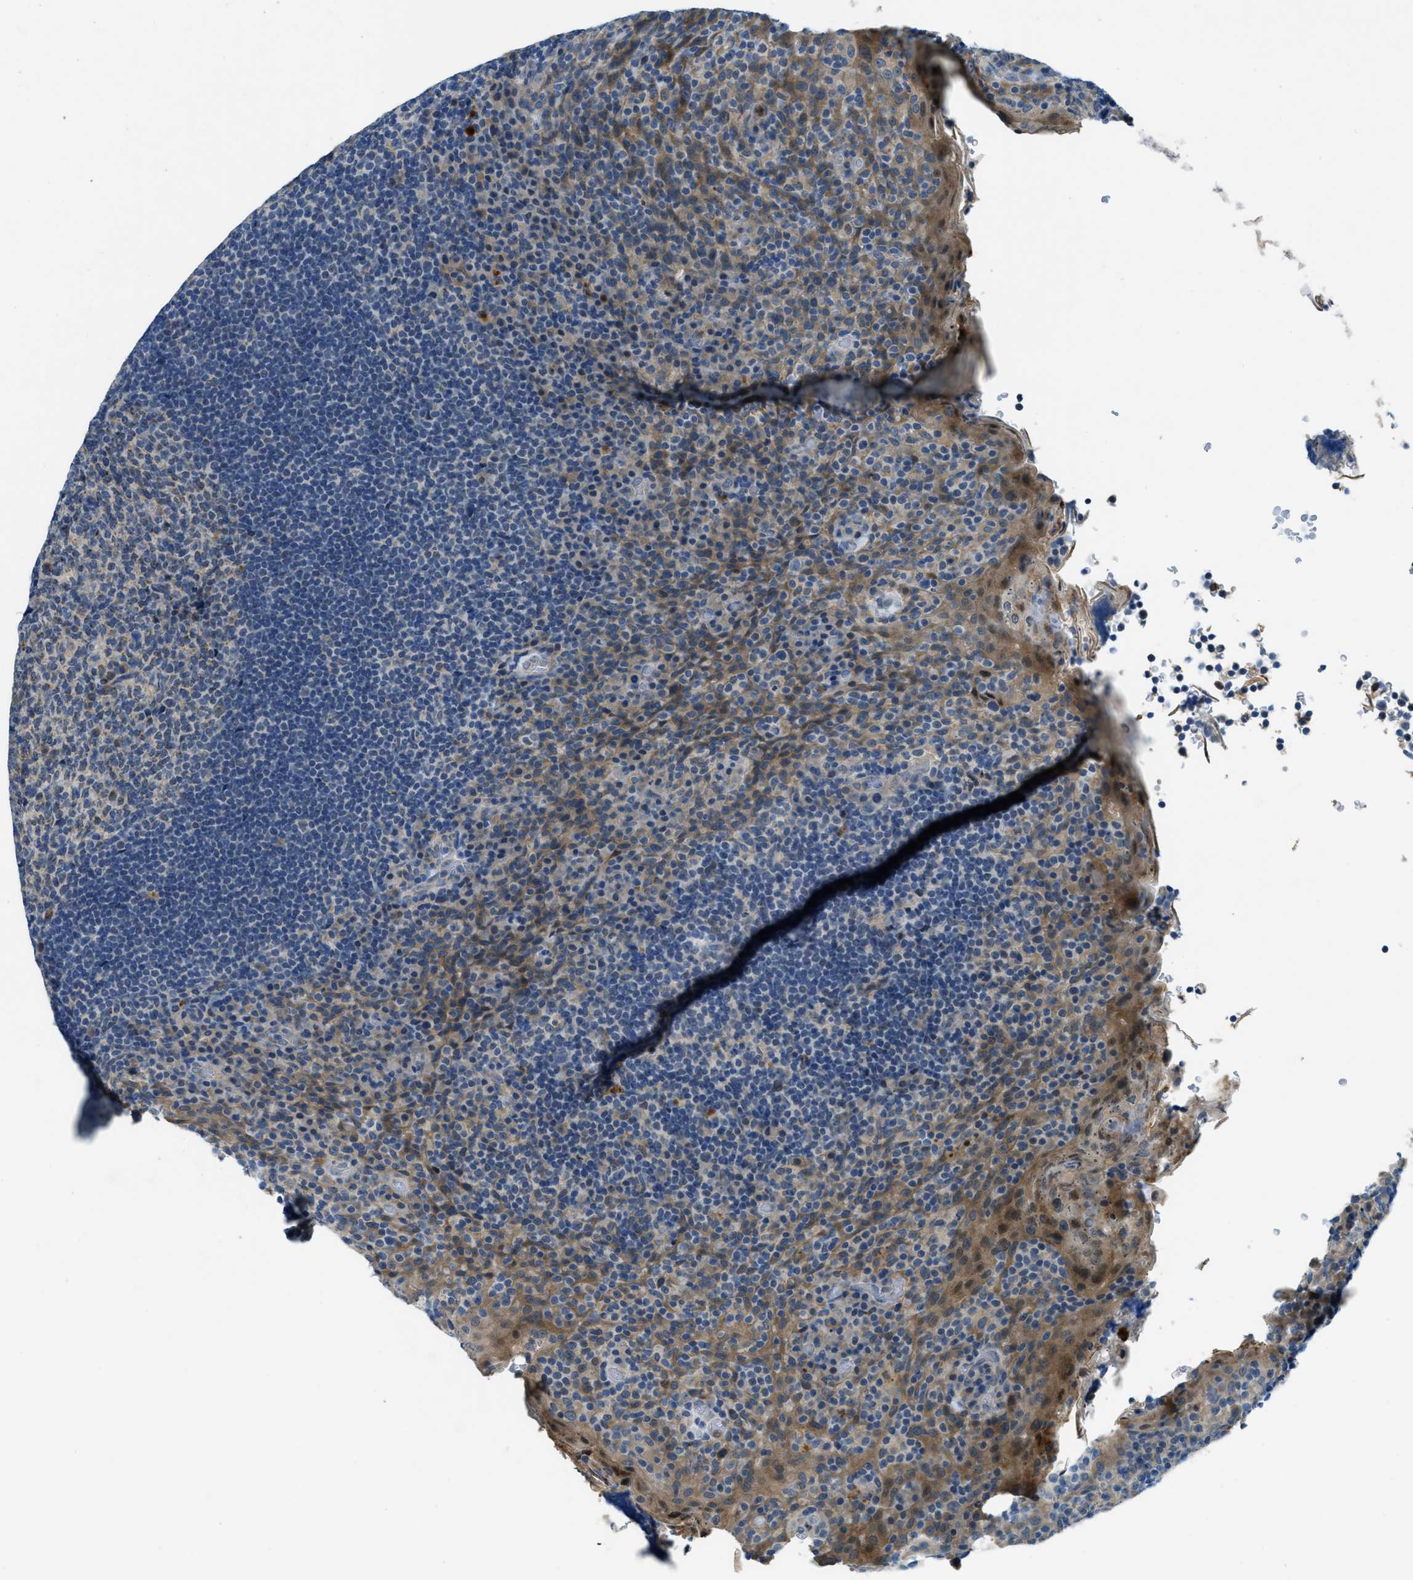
{"staining": {"intensity": "weak", "quantity": "25%-75%", "location": "cytoplasmic/membranous"}, "tissue": "tonsil", "cell_type": "Germinal center cells", "image_type": "normal", "snomed": [{"axis": "morphology", "description": "Normal tissue, NOS"}, {"axis": "topography", "description": "Tonsil"}], "caption": "A histopathology image of tonsil stained for a protein reveals weak cytoplasmic/membranous brown staining in germinal center cells.", "gene": "SNX14", "patient": {"sex": "male", "age": 17}}